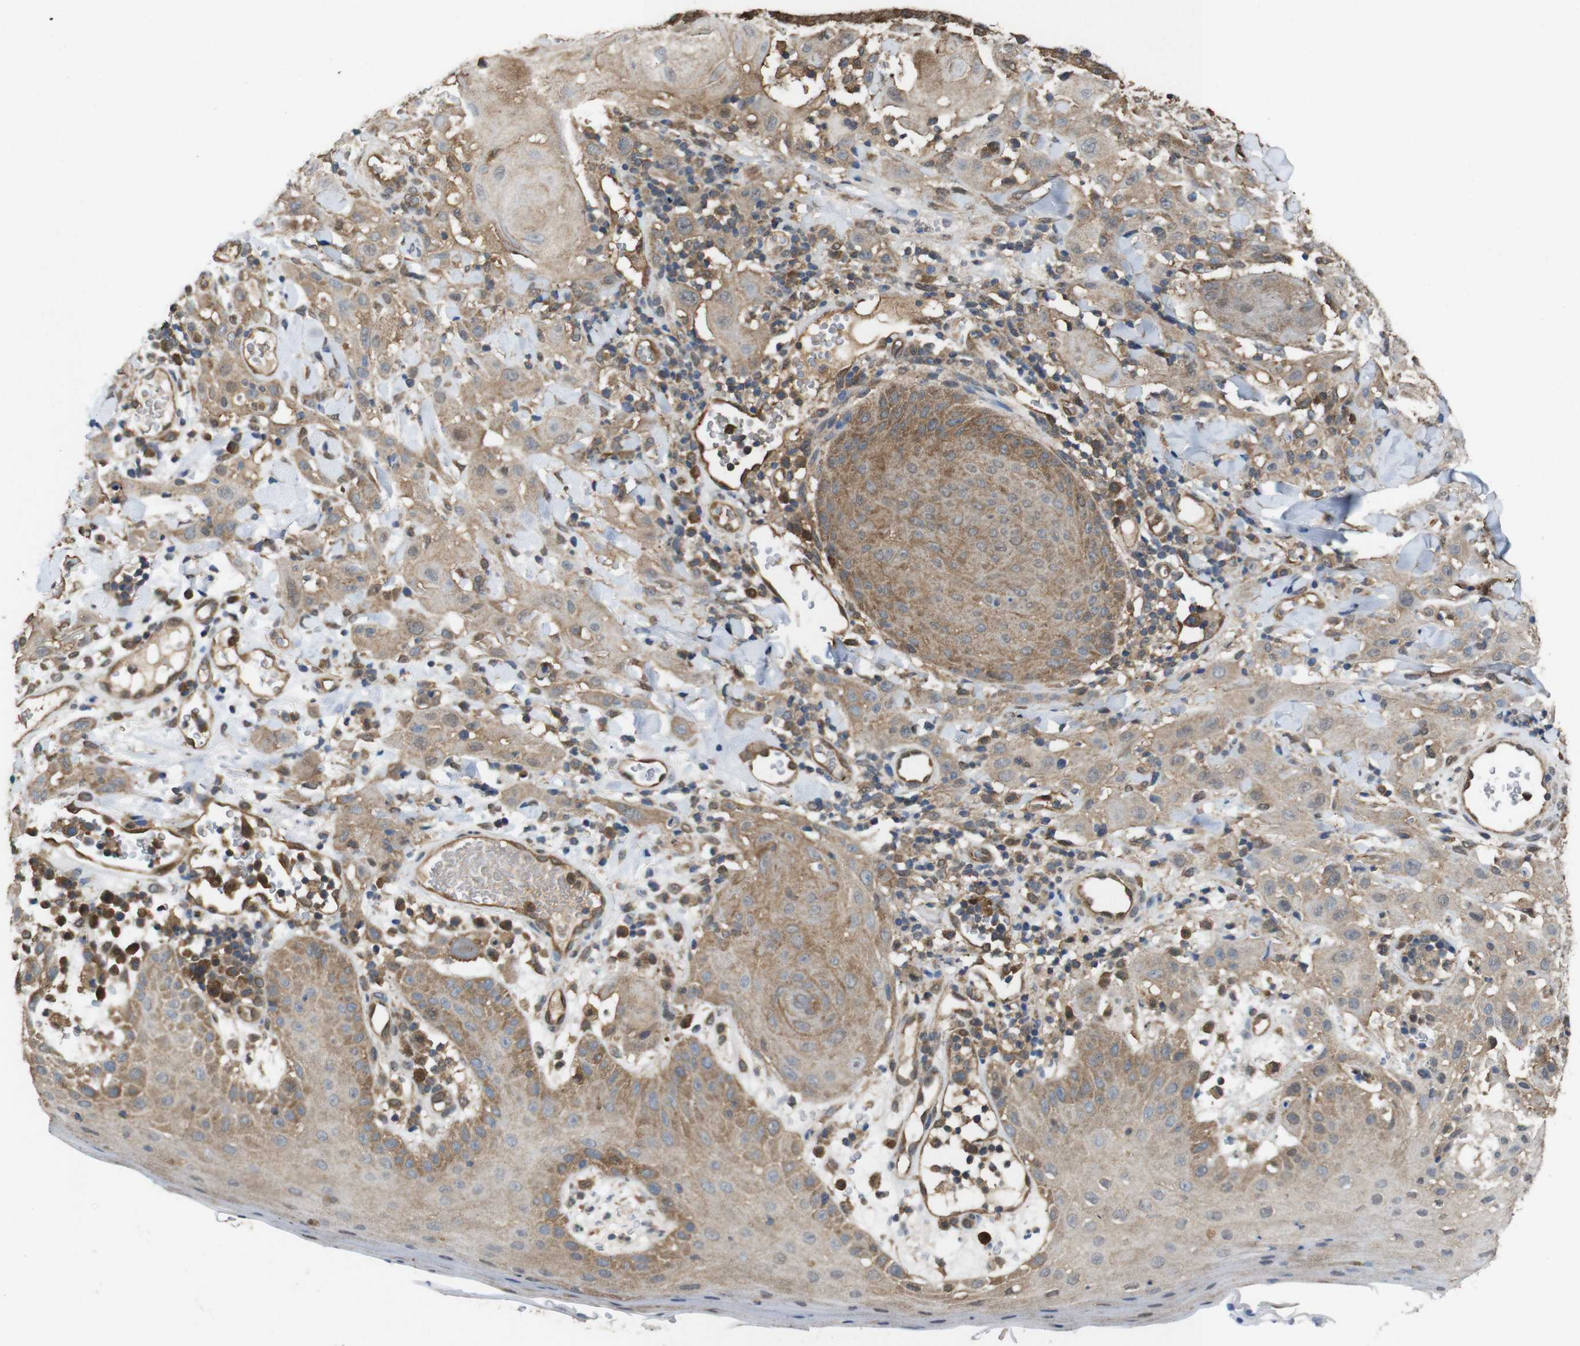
{"staining": {"intensity": "weak", "quantity": ">75%", "location": "cytoplasmic/membranous"}, "tissue": "skin cancer", "cell_type": "Tumor cells", "image_type": "cancer", "snomed": [{"axis": "morphology", "description": "Squamous cell carcinoma, NOS"}, {"axis": "topography", "description": "Skin"}], "caption": "Immunohistochemistry (IHC) (DAB) staining of human skin squamous cell carcinoma demonstrates weak cytoplasmic/membranous protein expression in about >75% of tumor cells.", "gene": "YWHAG", "patient": {"sex": "male", "age": 24}}